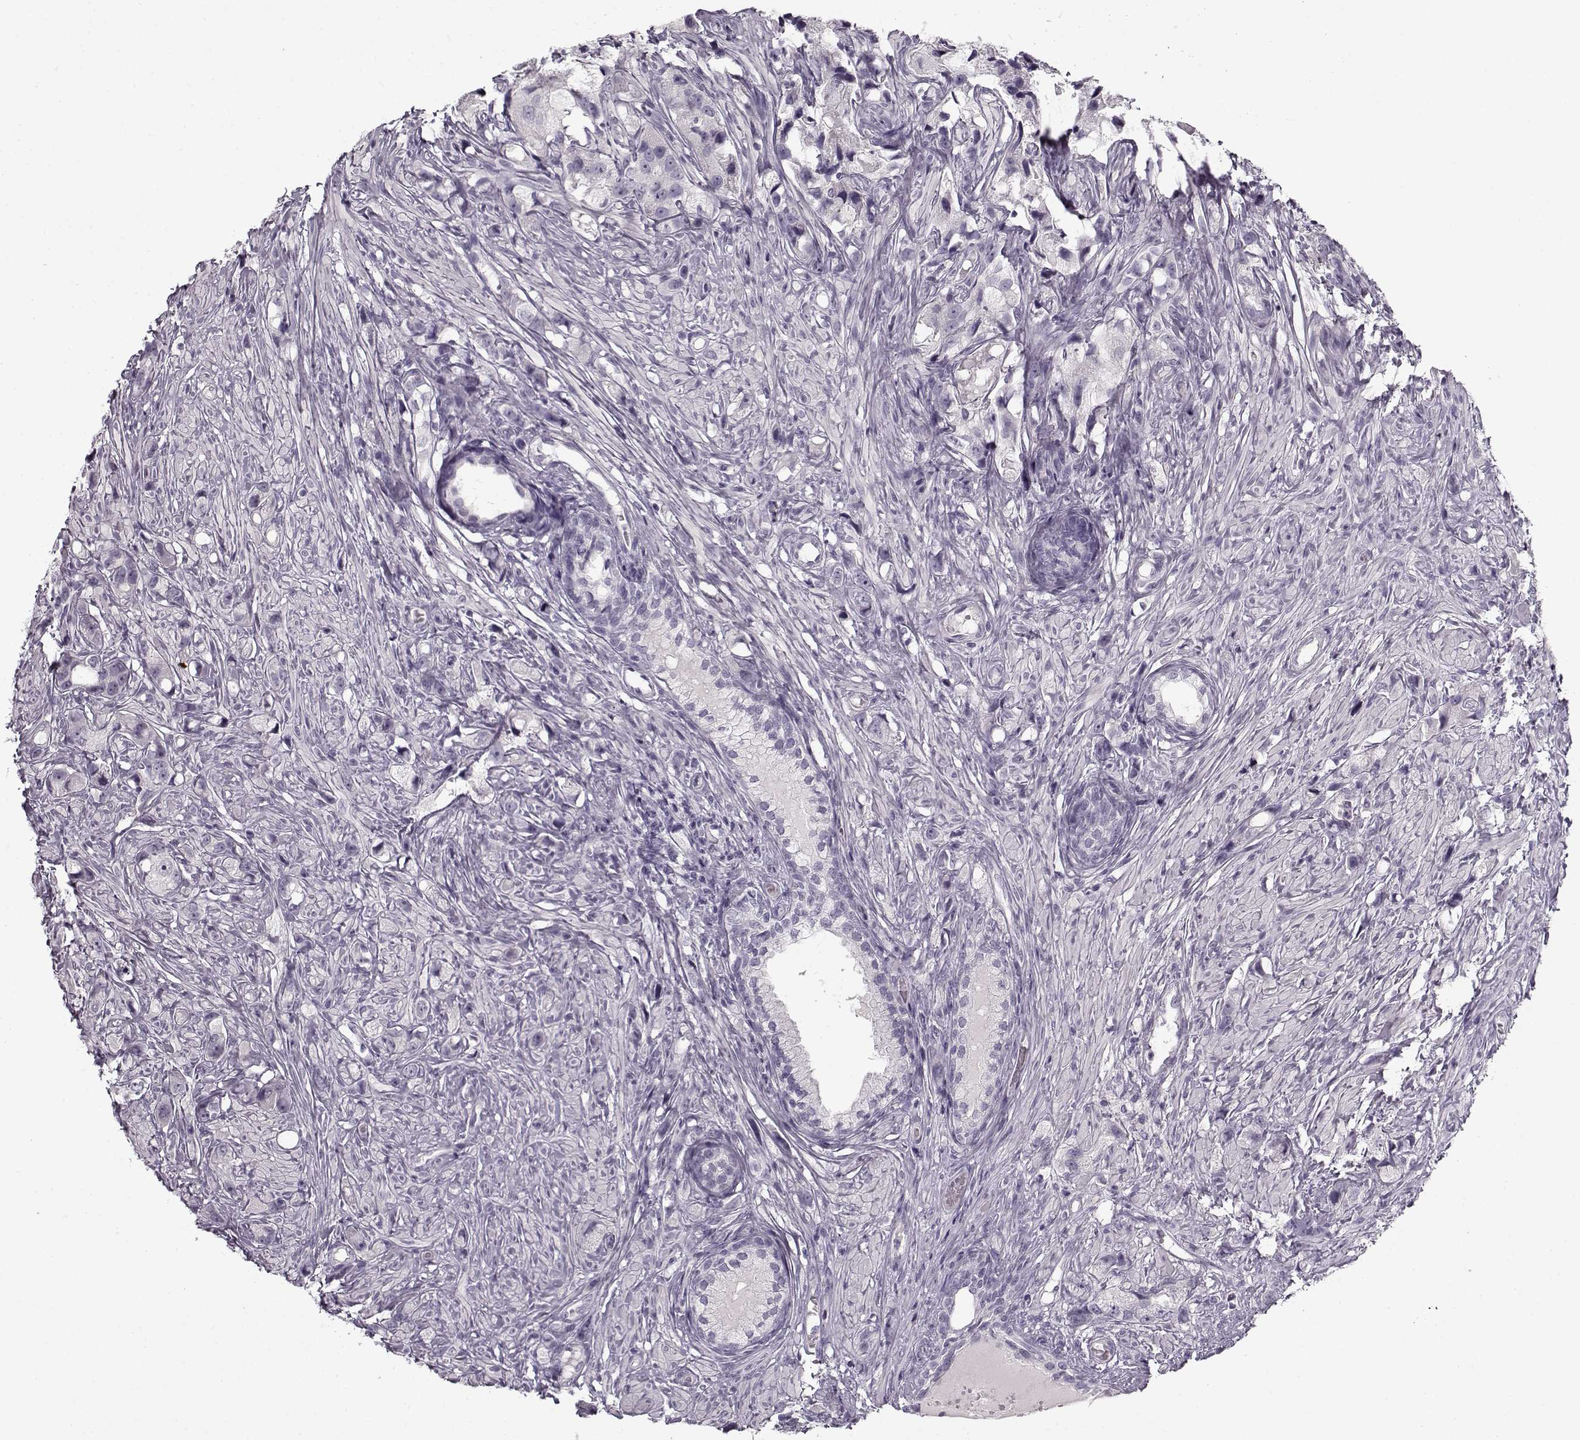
{"staining": {"intensity": "negative", "quantity": "none", "location": "none"}, "tissue": "prostate cancer", "cell_type": "Tumor cells", "image_type": "cancer", "snomed": [{"axis": "morphology", "description": "Adenocarcinoma, High grade"}, {"axis": "topography", "description": "Prostate"}], "caption": "The image exhibits no staining of tumor cells in adenocarcinoma (high-grade) (prostate).", "gene": "PNMT", "patient": {"sex": "male", "age": 75}}